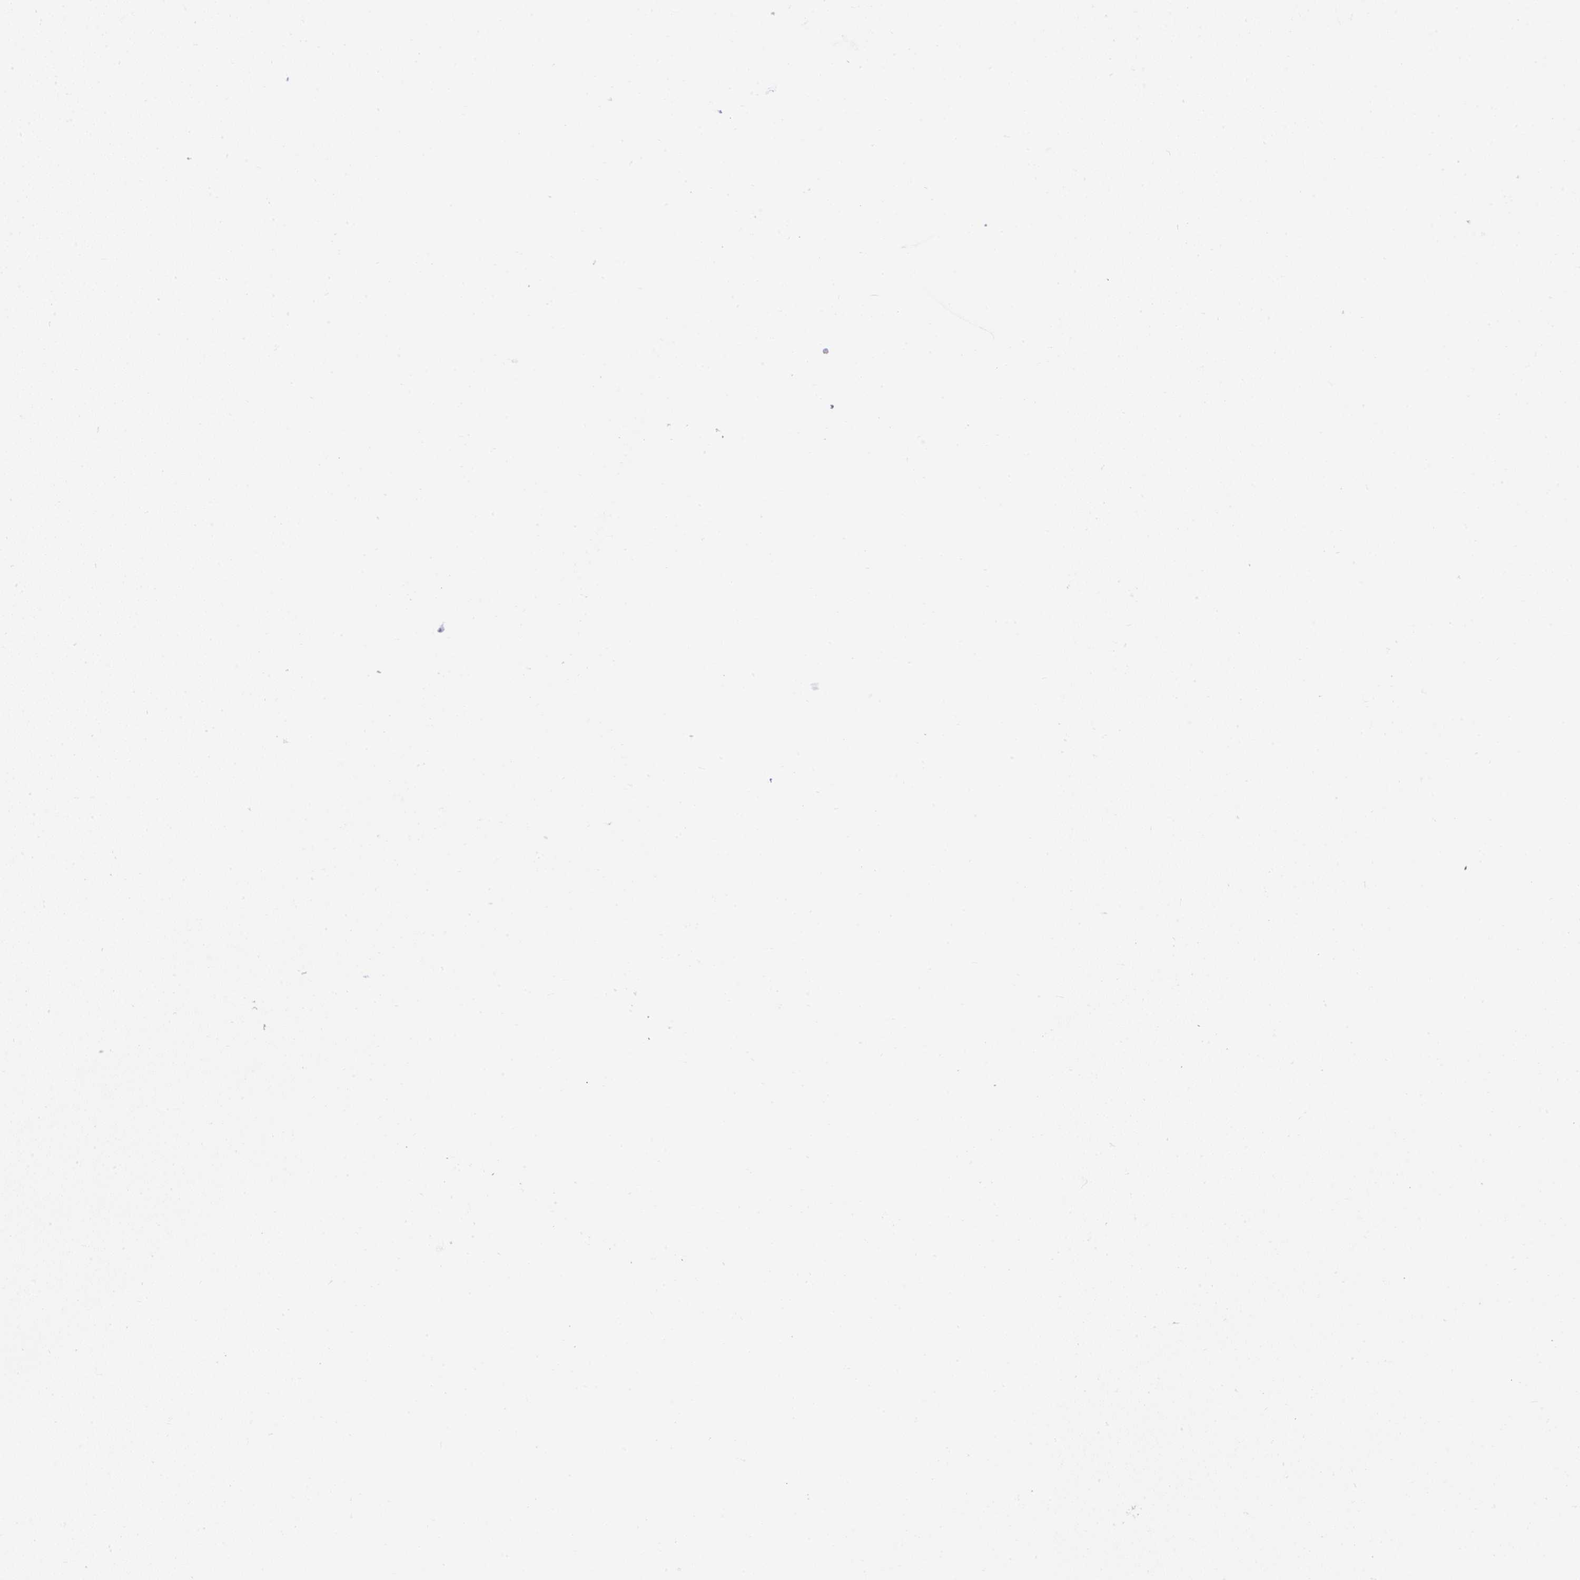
{"staining": {"intensity": "negative", "quantity": "none", "location": "none"}, "tissue": "lung cancer", "cell_type": "Tumor cells", "image_type": "cancer", "snomed": [{"axis": "morphology", "description": "Squamous cell carcinoma, NOS"}, {"axis": "topography", "description": "Lung"}], "caption": "This is an immunohistochemistry (IHC) histopathology image of human lung squamous cell carcinoma. There is no positivity in tumor cells.", "gene": "FBXO34", "patient": {"sex": "female", "age": 72}}